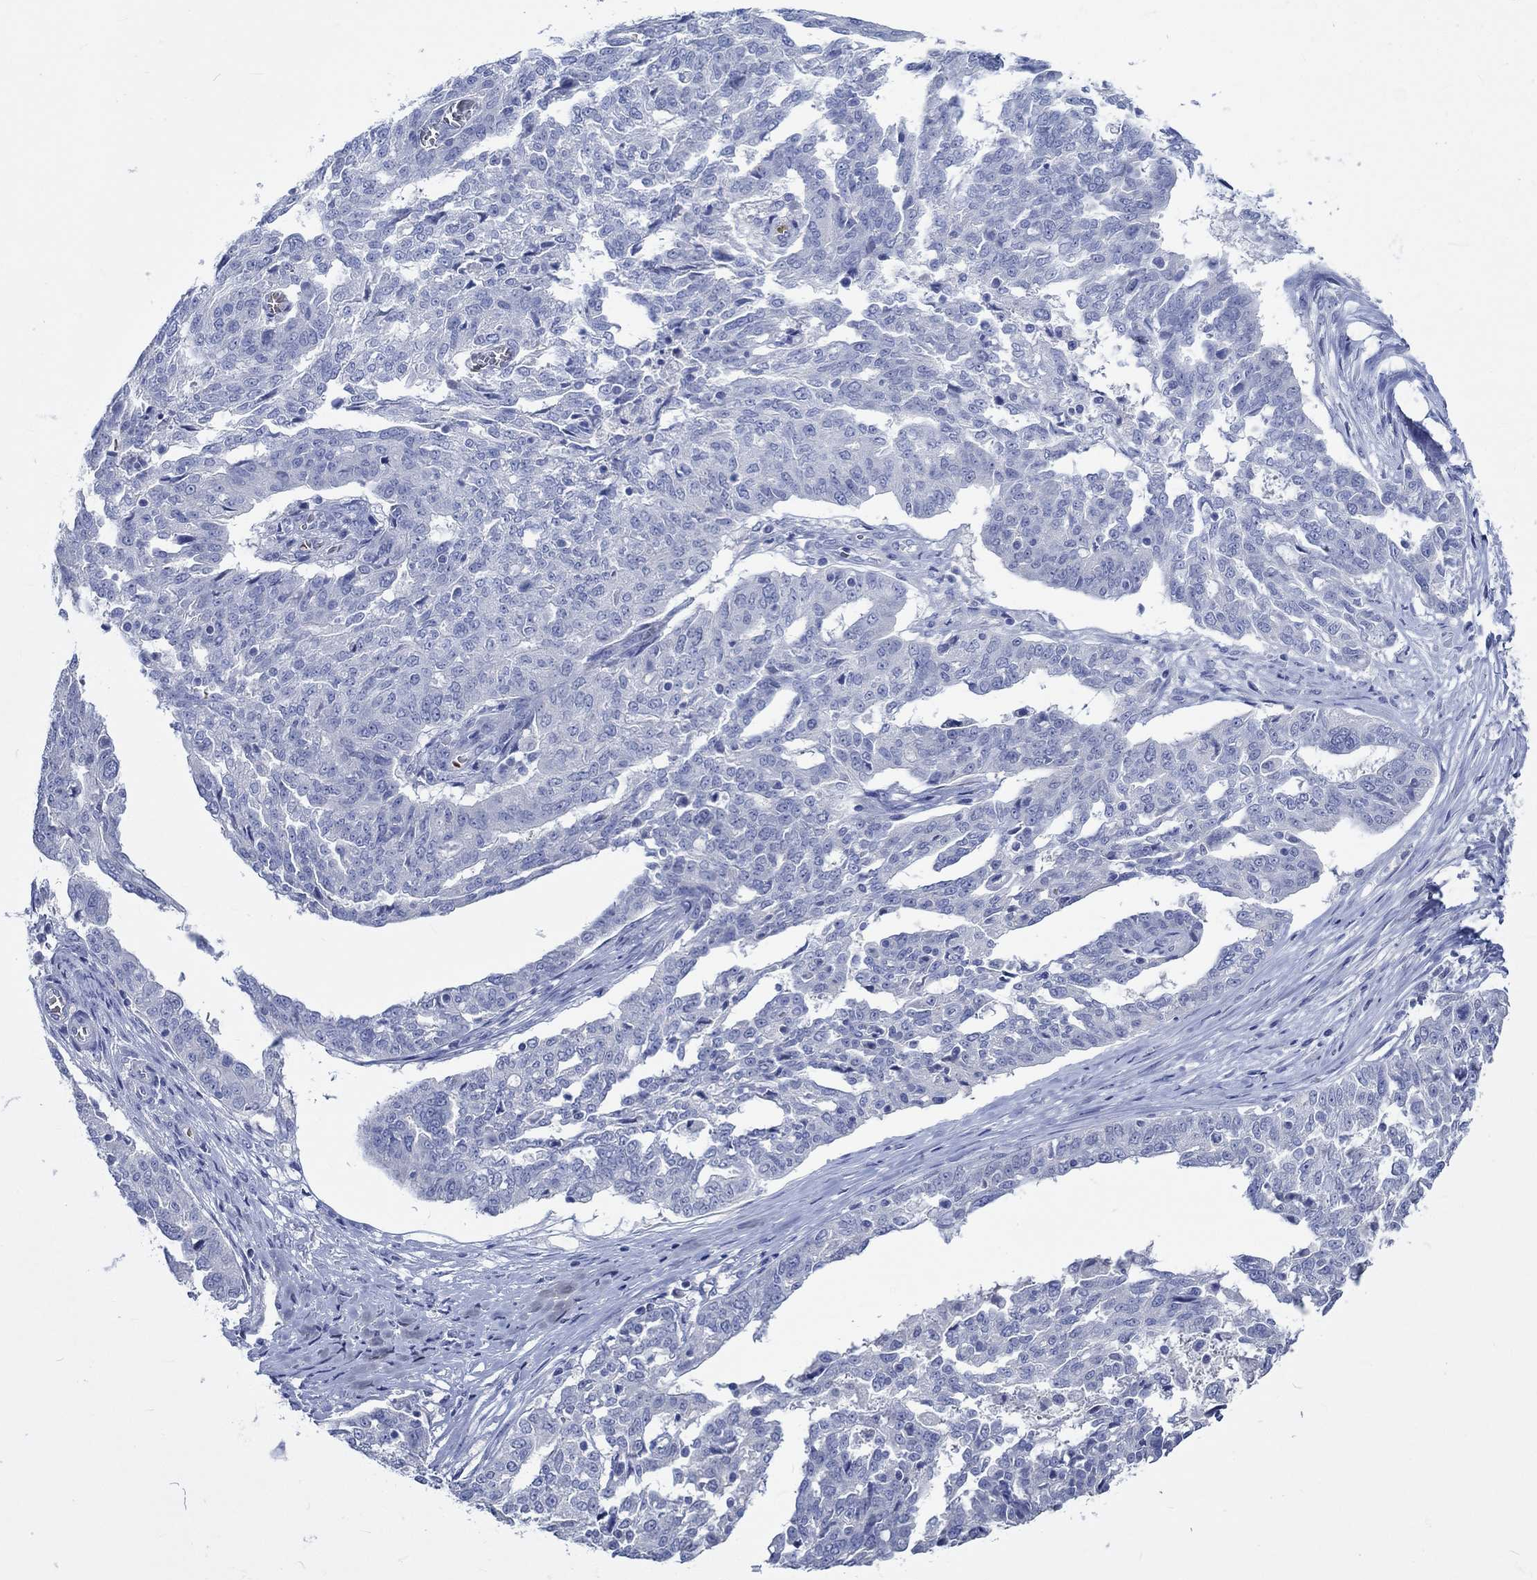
{"staining": {"intensity": "negative", "quantity": "none", "location": "none"}, "tissue": "ovarian cancer", "cell_type": "Tumor cells", "image_type": "cancer", "snomed": [{"axis": "morphology", "description": "Cystadenocarcinoma, serous, NOS"}, {"axis": "topography", "description": "Ovary"}], "caption": "DAB (3,3'-diaminobenzidine) immunohistochemical staining of human ovarian serous cystadenocarcinoma reveals no significant expression in tumor cells.", "gene": "KCNA1", "patient": {"sex": "female", "age": 67}}